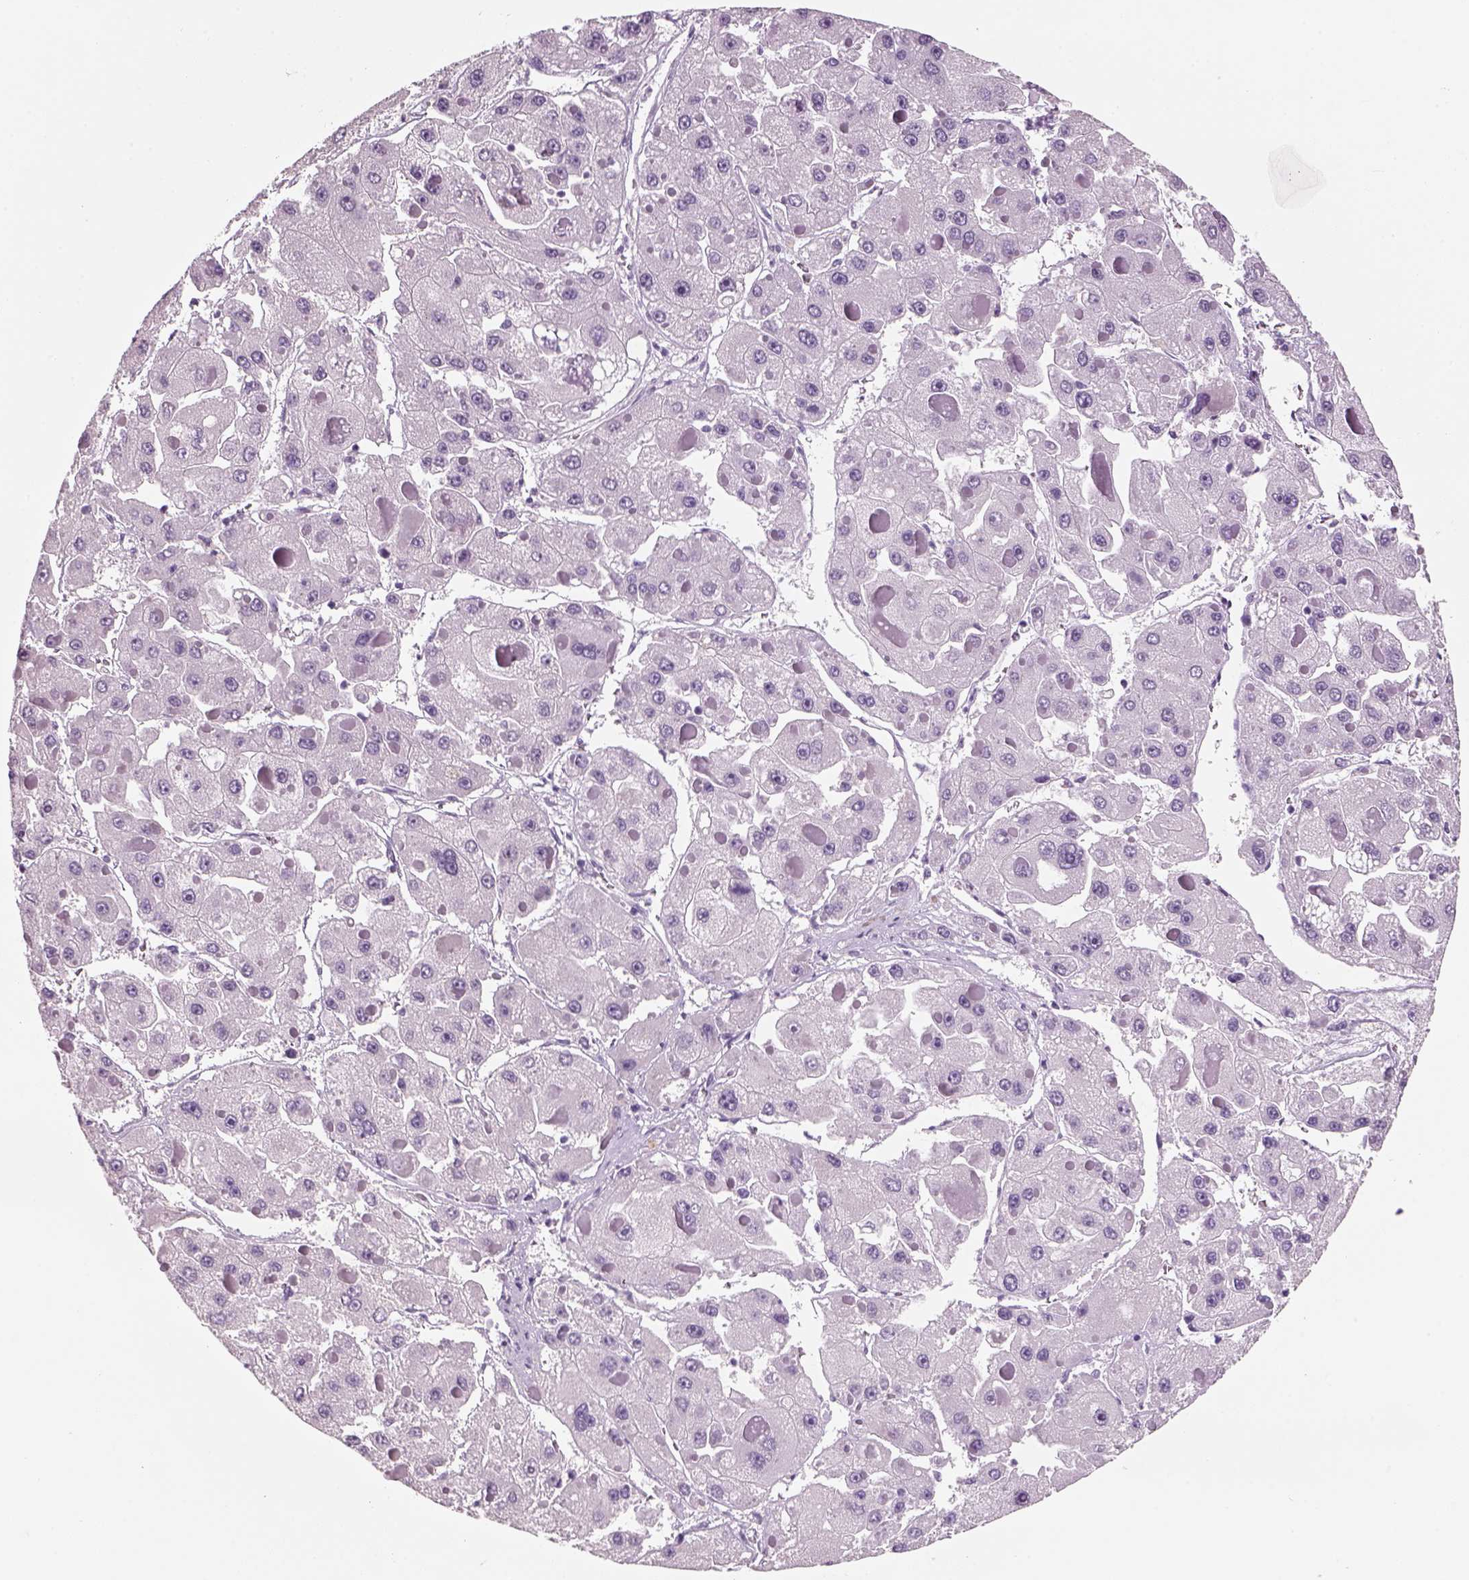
{"staining": {"intensity": "negative", "quantity": "none", "location": "none"}, "tissue": "liver cancer", "cell_type": "Tumor cells", "image_type": "cancer", "snomed": [{"axis": "morphology", "description": "Carcinoma, Hepatocellular, NOS"}, {"axis": "topography", "description": "Liver"}], "caption": "Immunohistochemistry (IHC) of hepatocellular carcinoma (liver) reveals no expression in tumor cells. (DAB (3,3'-diaminobenzidine) immunohistochemistry visualized using brightfield microscopy, high magnification).", "gene": "SLC6A2", "patient": {"sex": "female", "age": 73}}